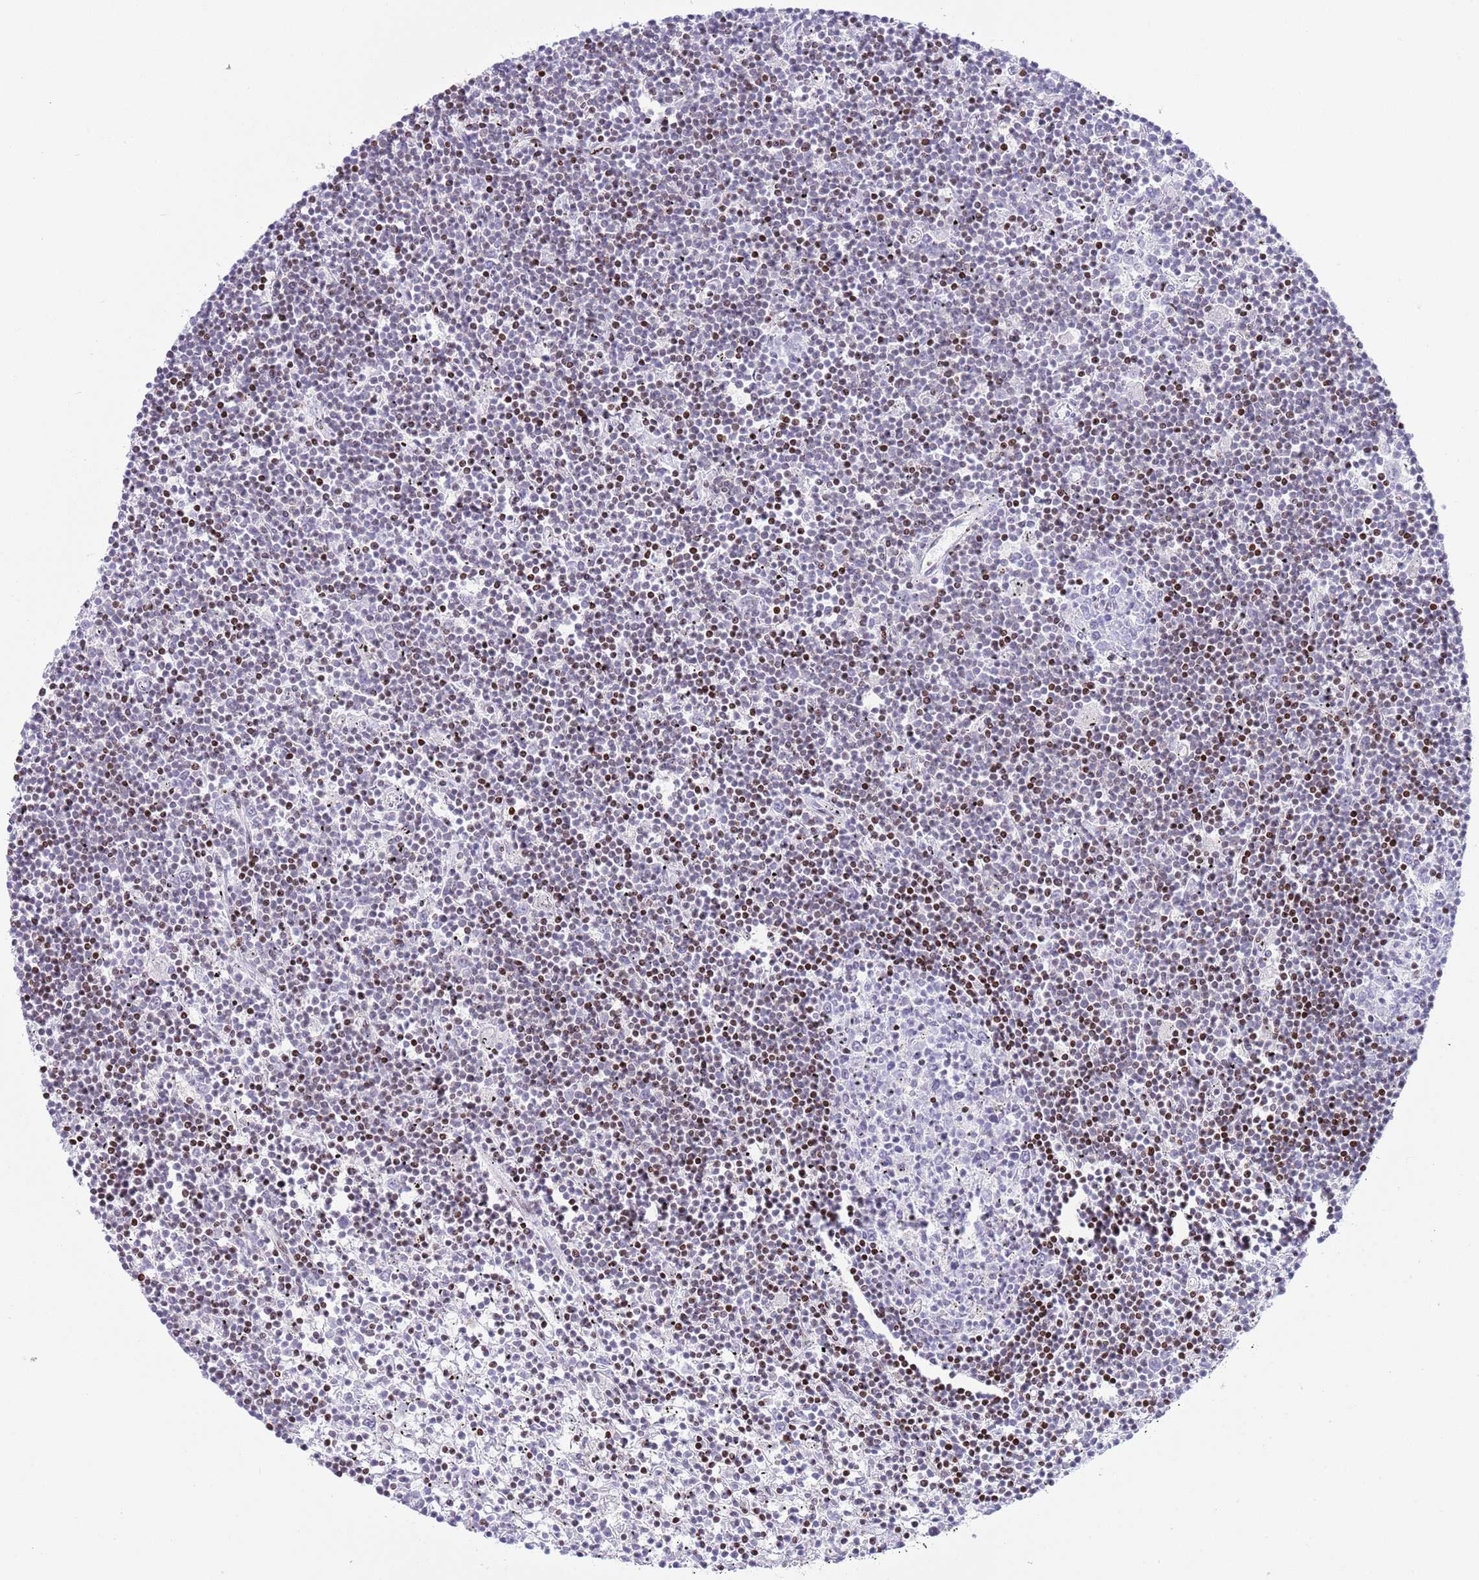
{"staining": {"intensity": "moderate", "quantity": "25%-75%", "location": "nuclear"}, "tissue": "lymphoma", "cell_type": "Tumor cells", "image_type": "cancer", "snomed": [{"axis": "morphology", "description": "Malignant lymphoma, non-Hodgkin's type, Low grade"}, {"axis": "topography", "description": "Spleen"}], "caption": "Tumor cells demonstrate medium levels of moderate nuclear positivity in about 25%-75% of cells in human low-grade malignant lymphoma, non-Hodgkin's type. (DAB (3,3'-diaminobenzidine) IHC, brown staining for protein, blue staining for nuclei).", "gene": "ANO8", "patient": {"sex": "male", "age": 76}}